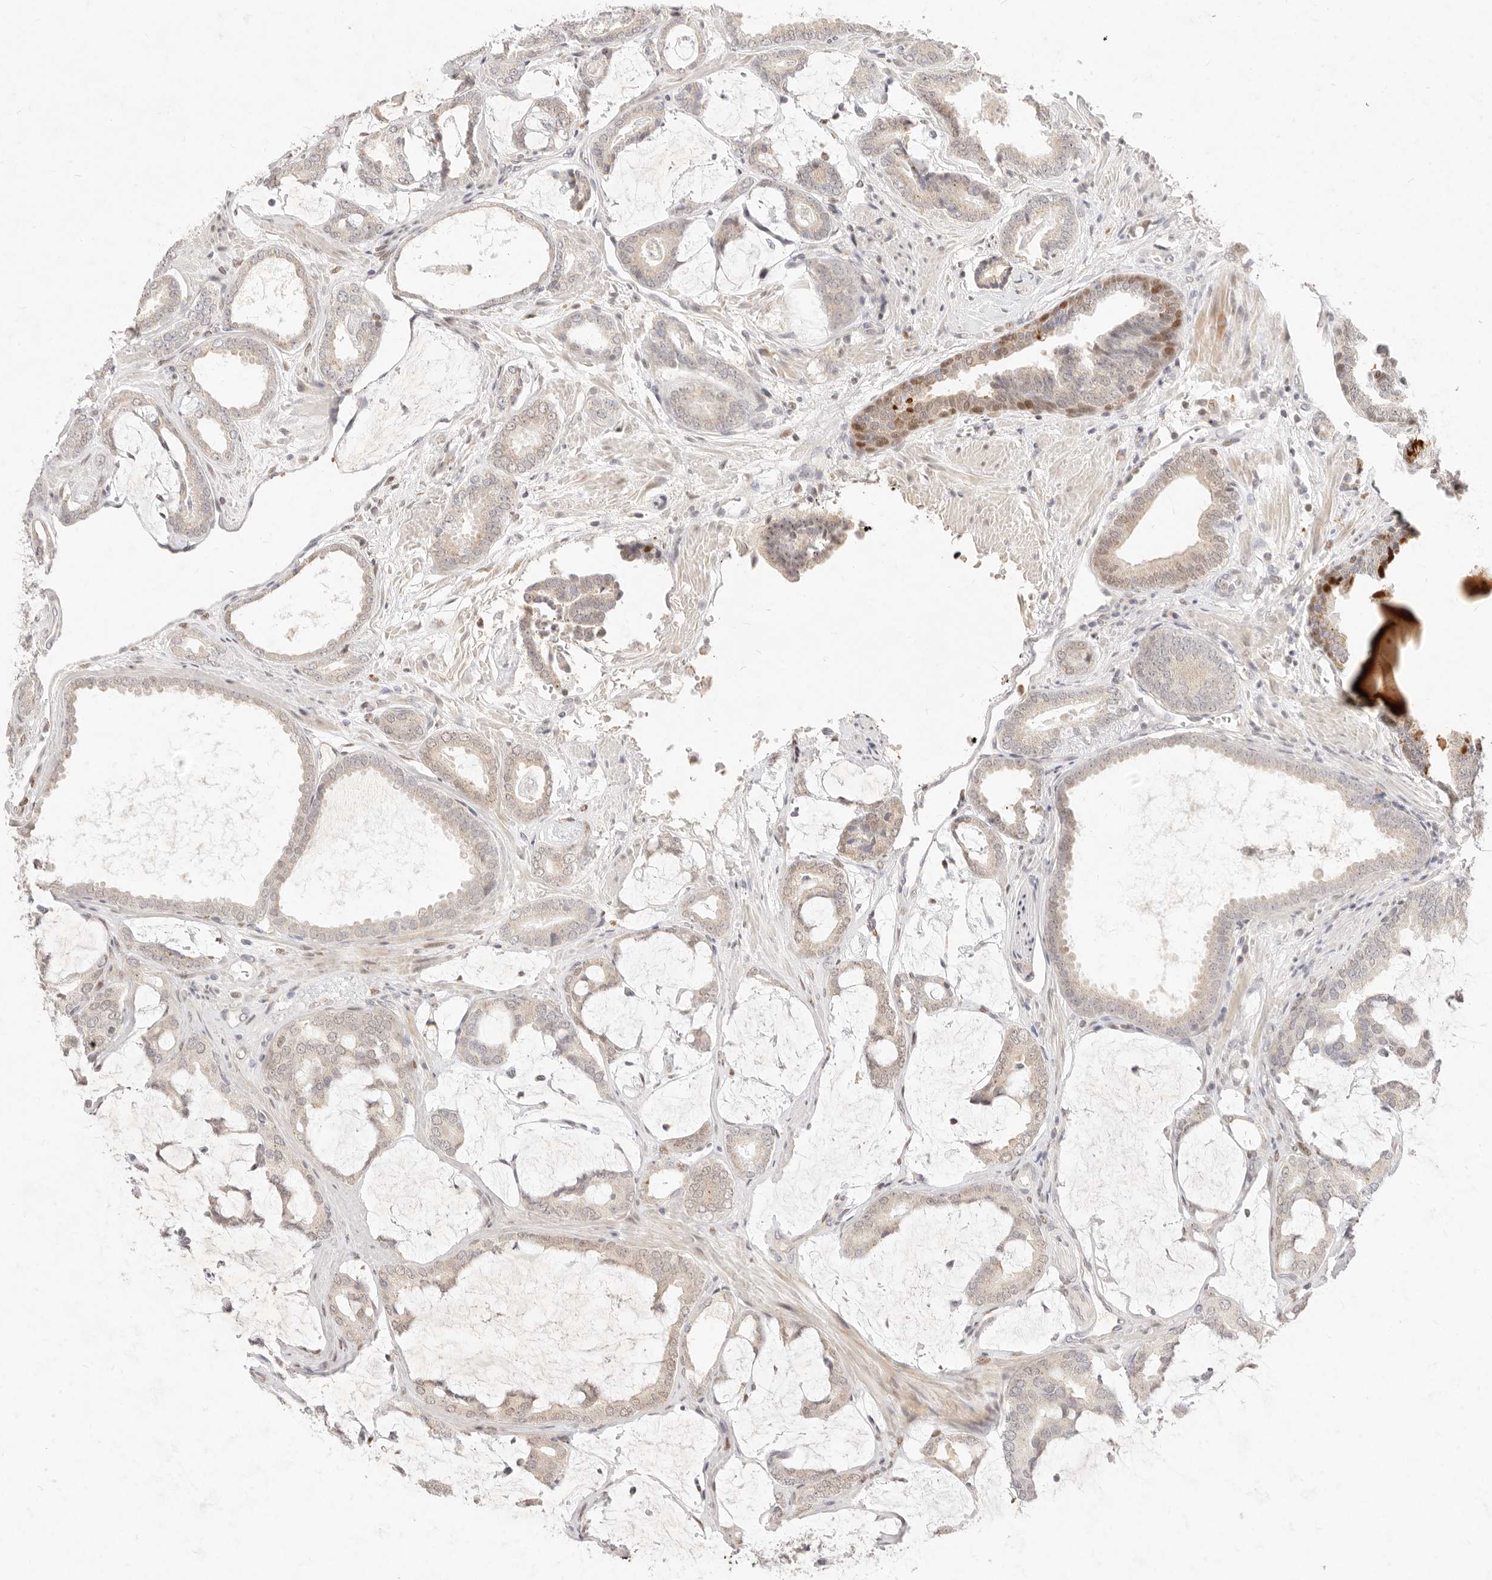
{"staining": {"intensity": "weak", "quantity": "25%-75%", "location": "cytoplasmic/membranous,nuclear"}, "tissue": "prostate cancer", "cell_type": "Tumor cells", "image_type": "cancer", "snomed": [{"axis": "morphology", "description": "Adenocarcinoma, Low grade"}, {"axis": "topography", "description": "Prostate"}], "caption": "This is an image of IHC staining of prostate adenocarcinoma (low-grade), which shows weak positivity in the cytoplasmic/membranous and nuclear of tumor cells.", "gene": "ASCL3", "patient": {"sex": "male", "age": 71}}